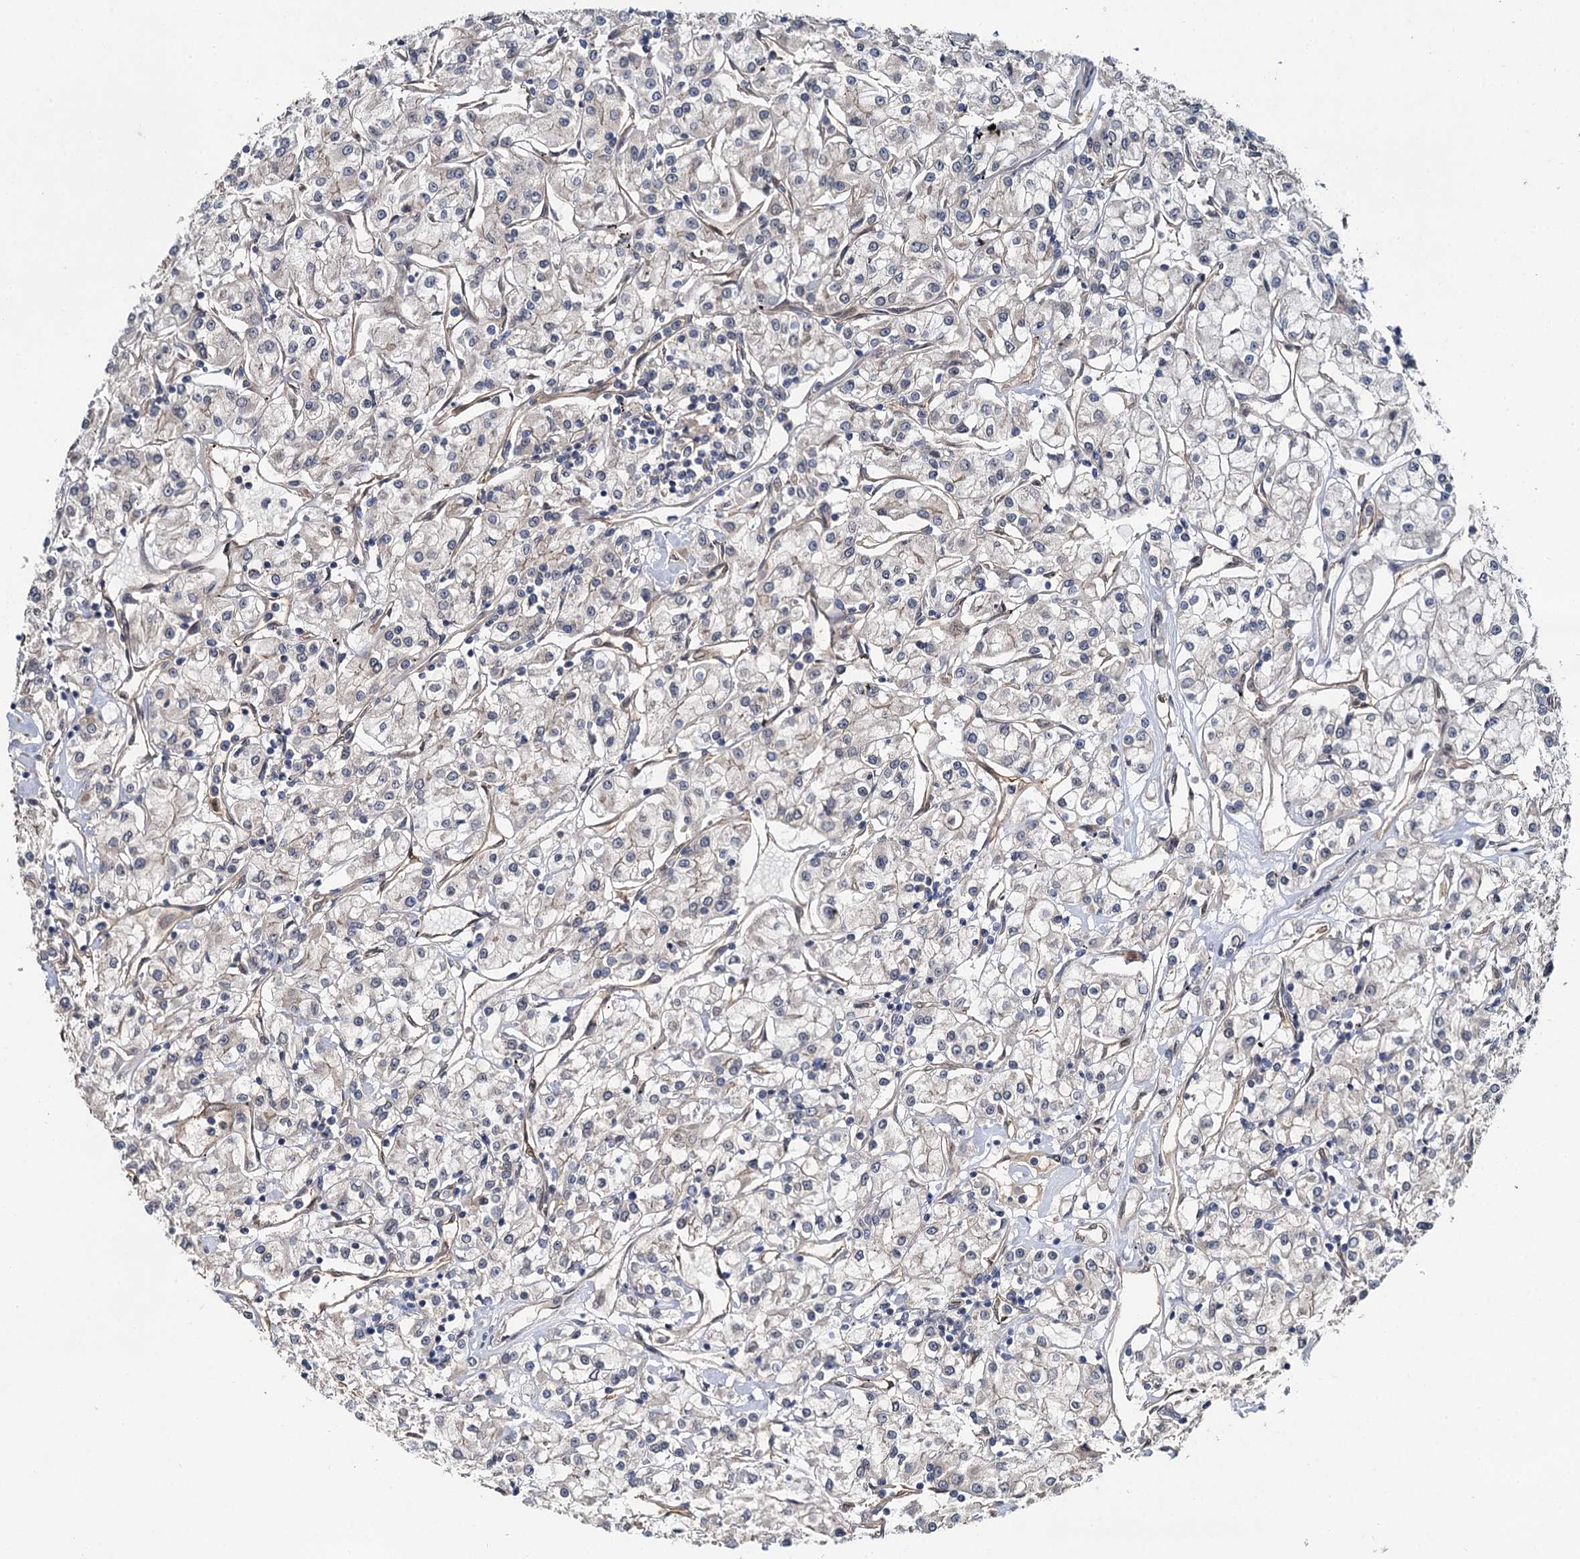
{"staining": {"intensity": "negative", "quantity": "none", "location": "none"}, "tissue": "renal cancer", "cell_type": "Tumor cells", "image_type": "cancer", "snomed": [{"axis": "morphology", "description": "Adenocarcinoma, NOS"}, {"axis": "topography", "description": "Kidney"}], "caption": "The histopathology image shows no significant expression in tumor cells of renal adenocarcinoma. (DAB immunohistochemistry (IHC) with hematoxylin counter stain).", "gene": "ZNF324", "patient": {"sex": "female", "age": 59}}